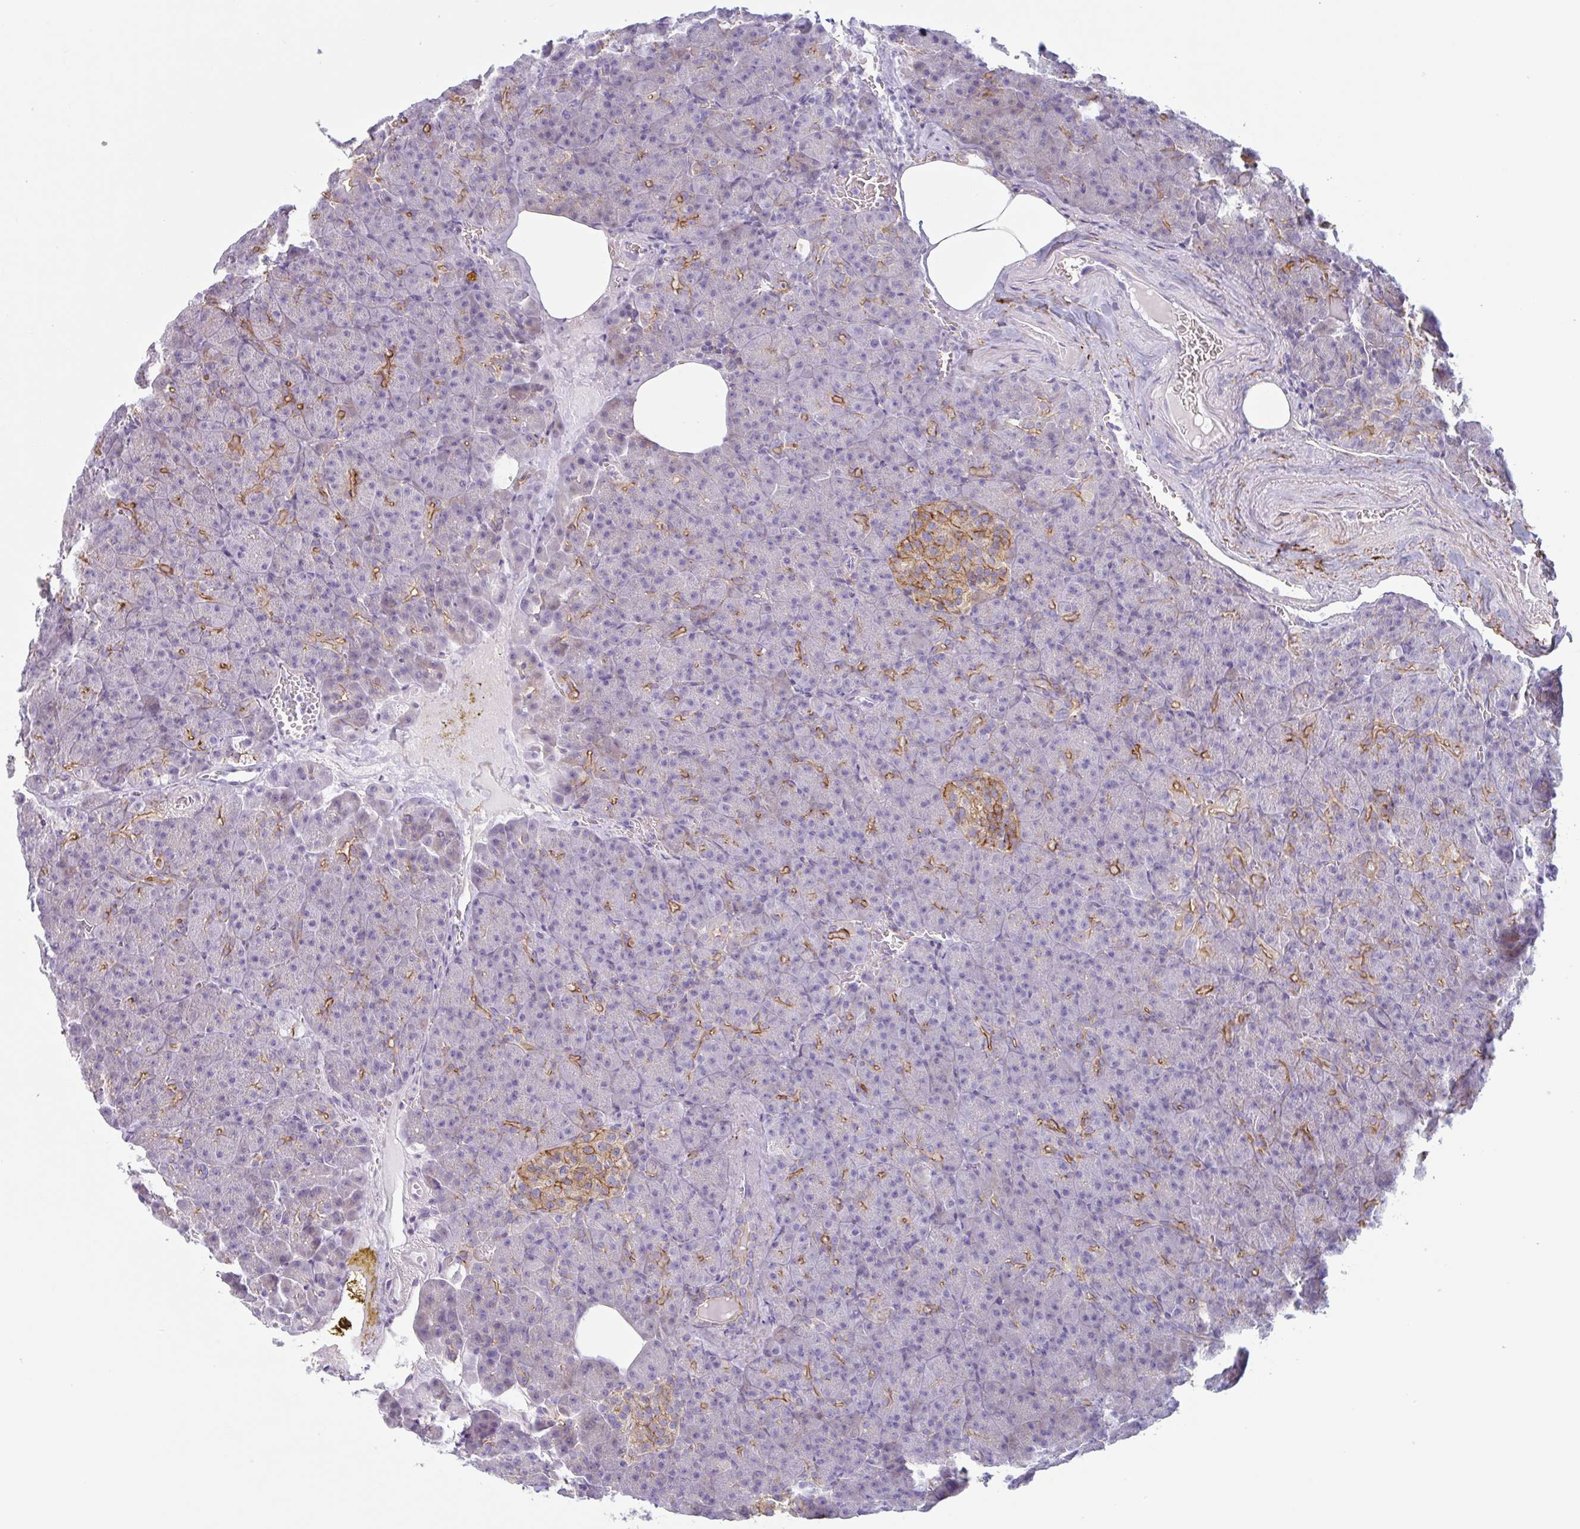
{"staining": {"intensity": "moderate", "quantity": "<25%", "location": "cytoplasmic/membranous"}, "tissue": "pancreas", "cell_type": "Exocrine glandular cells", "image_type": "normal", "snomed": [{"axis": "morphology", "description": "Normal tissue, NOS"}, {"axis": "topography", "description": "Pancreas"}], "caption": "A low amount of moderate cytoplasmic/membranous positivity is seen in approximately <25% of exocrine glandular cells in unremarkable pancreas.", "gene": "MYH10", "patient": {"sex": "female", "age": 74}}